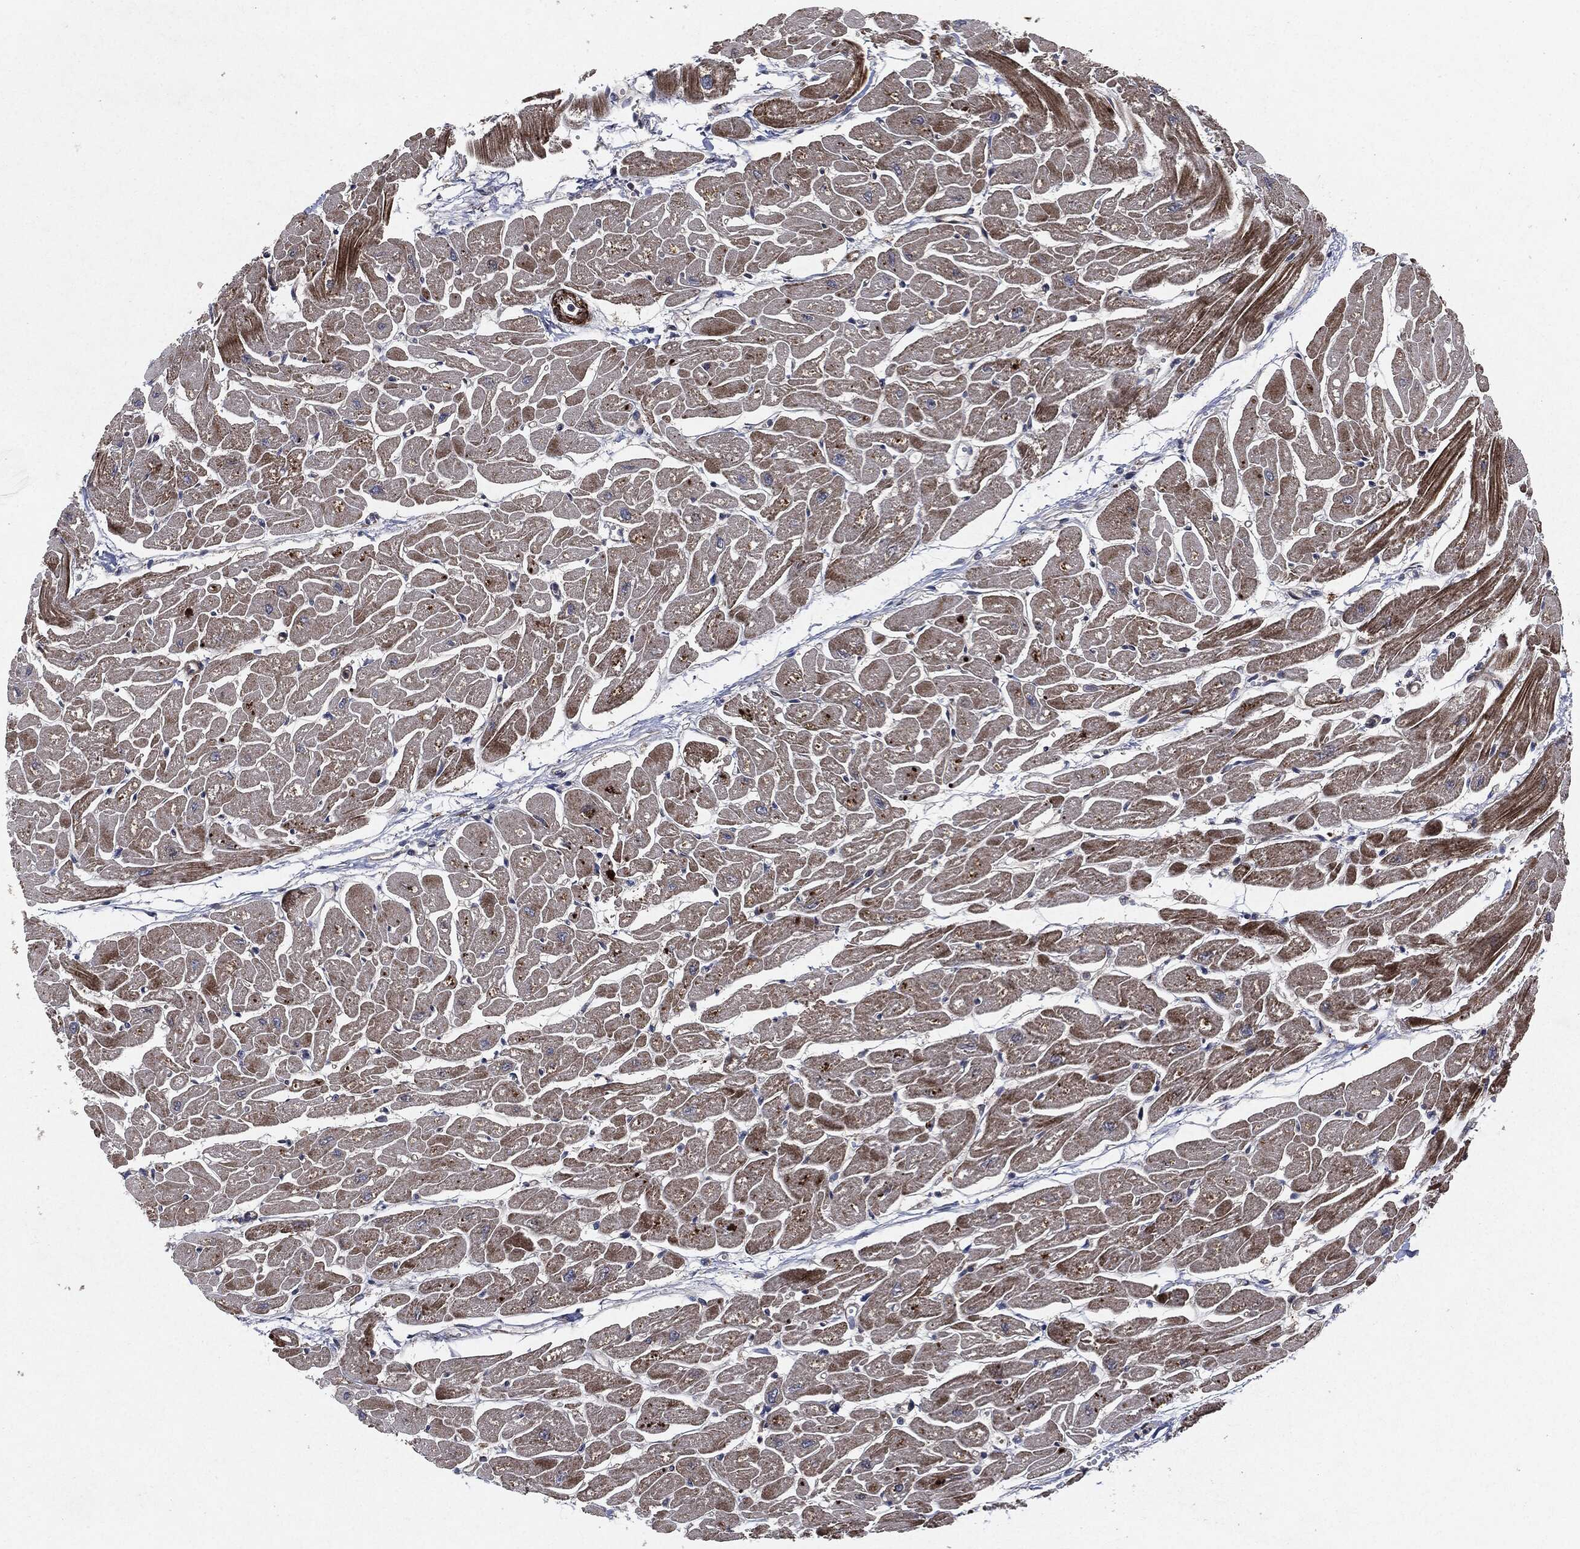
{"staining": {"intensity": "strong", "quantity": "25%-75%", "location": "cytoplasmic/membranous"}, "tissue": "heart muscle", "cell_type": "Cardiomyocytes", "image_type": "normal", "snomed": [{"axis": "morphology", "description": "Normal tissue, NOS"}, {"axis": "topography", "description": "Heart"}], "caption": "Heart muscle stained with immunohistochemistry (IHC) displays strong cytoplasmic/membranous positivity in about 25%-75% of cardiomyocytes.", "gene": "RAF1", "patient": {"sex": "male", "age": 57}}